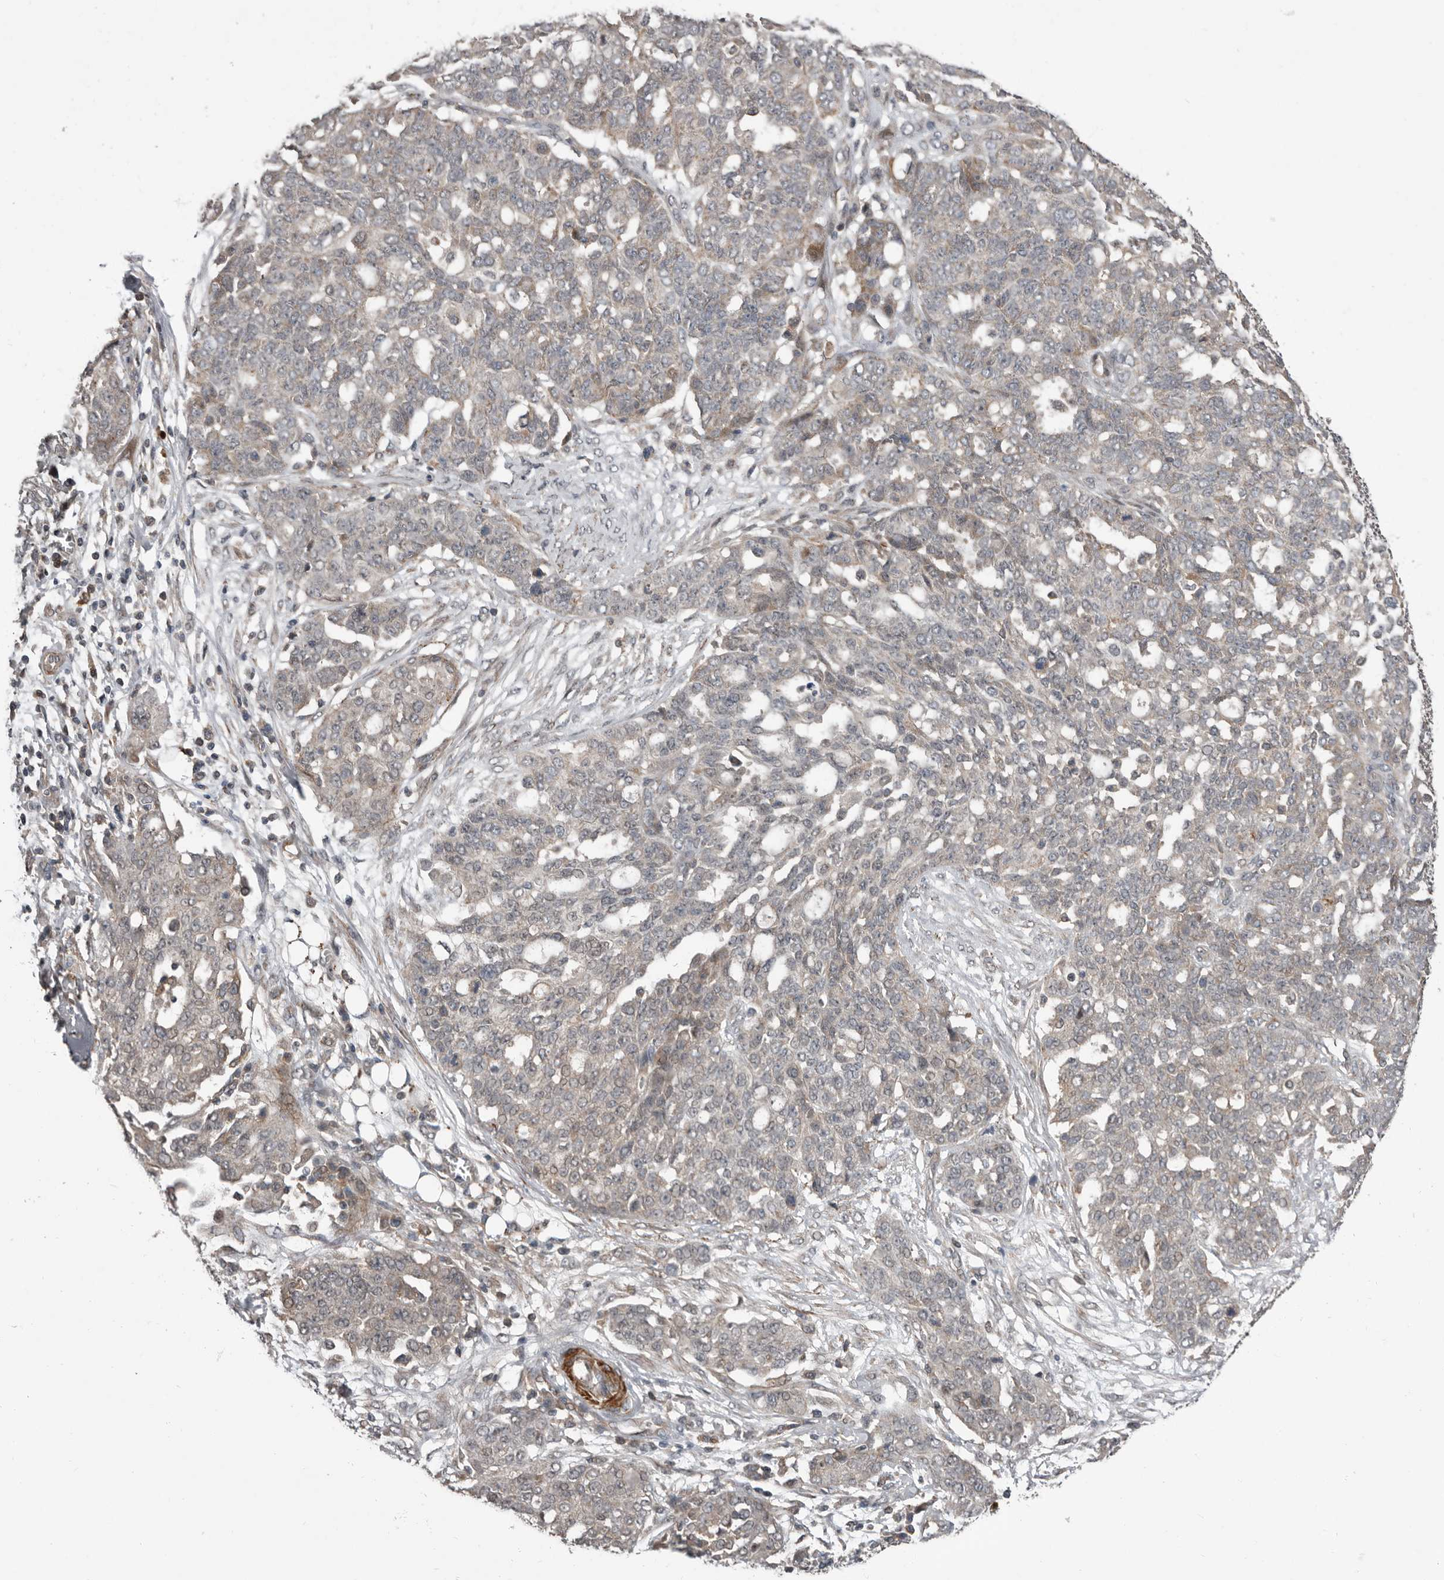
{"staining": {"intensity": "negative", "quantity": "none", "location": "none"}, "tissue": "ovarian cancer", "cell_type": "Tumor cells", "image_type": "cancer", "snomed": [{"axis": "morphology", "description": "Cystadenocarcinoma, serous, NOS"}, {"axis": "topography", "description": "Soft tissue"}, {"axis": "topography", "description": "Ovary"}], "caption": "The immunohistochemistry (IHC) photomicrograph has no significant positivity in tumor cells of ovarian cancer (serous cystadenocarcinoma) tissue. (Brightfield microscopy of DAB IHC at high magnification).", "gene": "FGFR4", "patient": {"sex": "female", "age": 57}}